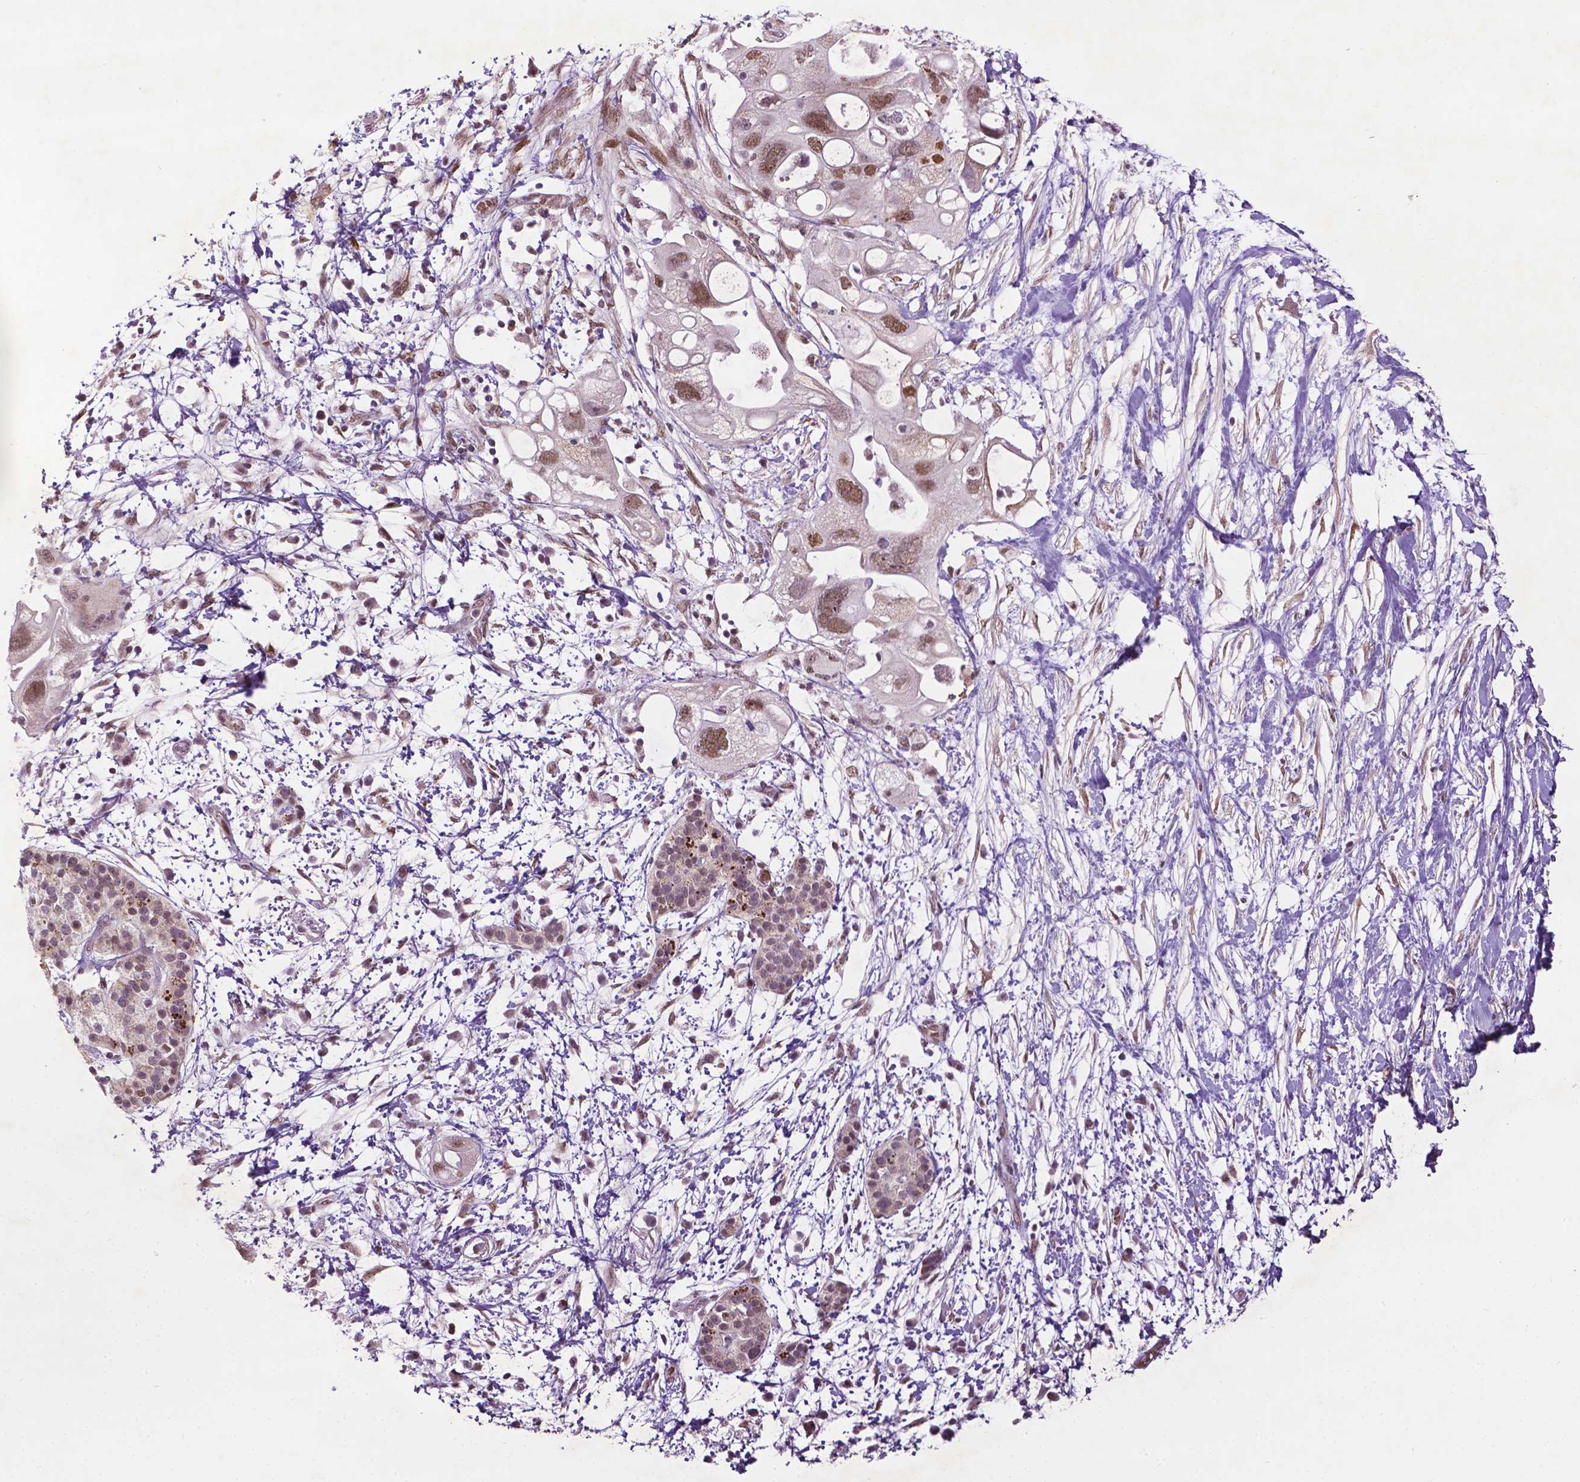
{"staining": {"intensity": "moderate", "quantity": ">75%", "location": "nuclear"}, "tissue": "pancreatic cancer", "cell_type": "Tumor cells", "image_type": "cancer", "snomed": [{"axis": "morphology", "description": "Adenocarcinoma, NOS"}, {"axis": "topography", "description": "Pancreas"}], "caption": "Protein analysis of pancreatic cancer tissue demonstrates moderate nuclear positivity in about >75% of tumor cells.", "gene": "ZNF41", "patient": {"sex": "female", "age": 72}}